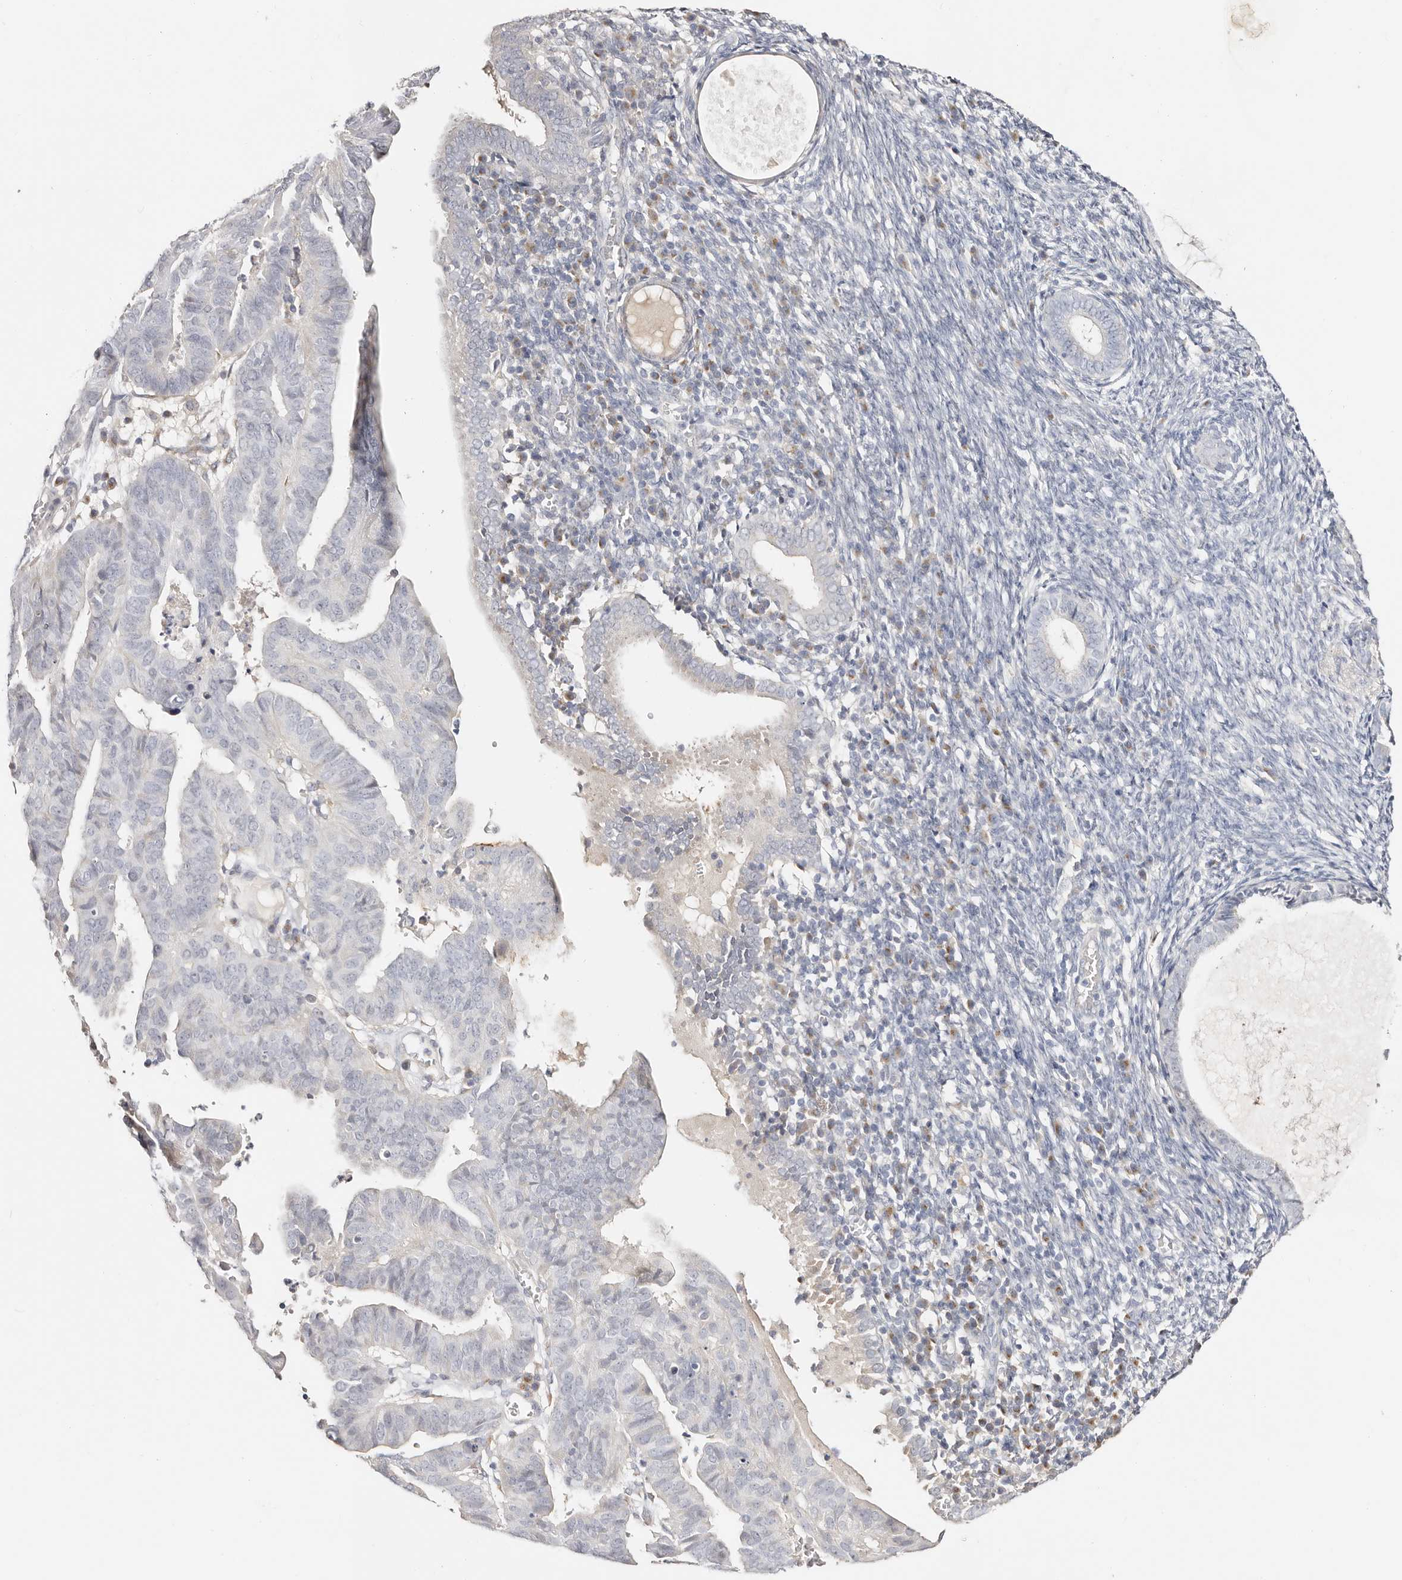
{"staining": {"intensity": "negative", "quantity": "none", "location": "none"}, "tissue": "endometrial cancer", "cell_type": "Tumor cells", "image_type": "cancer", "snomed": [{"axis": "morphology", "description": "Adenocarcinoma, NOS"}, {"axis": "topography", "description": "Uterus"}], "caption": "This is an immunohistochemistry histopathology image of human endometrial cancer. There is no positivity in tumor cells.", "gene": "DNASE1", "patient": {"sex": "female", "age": 77}}